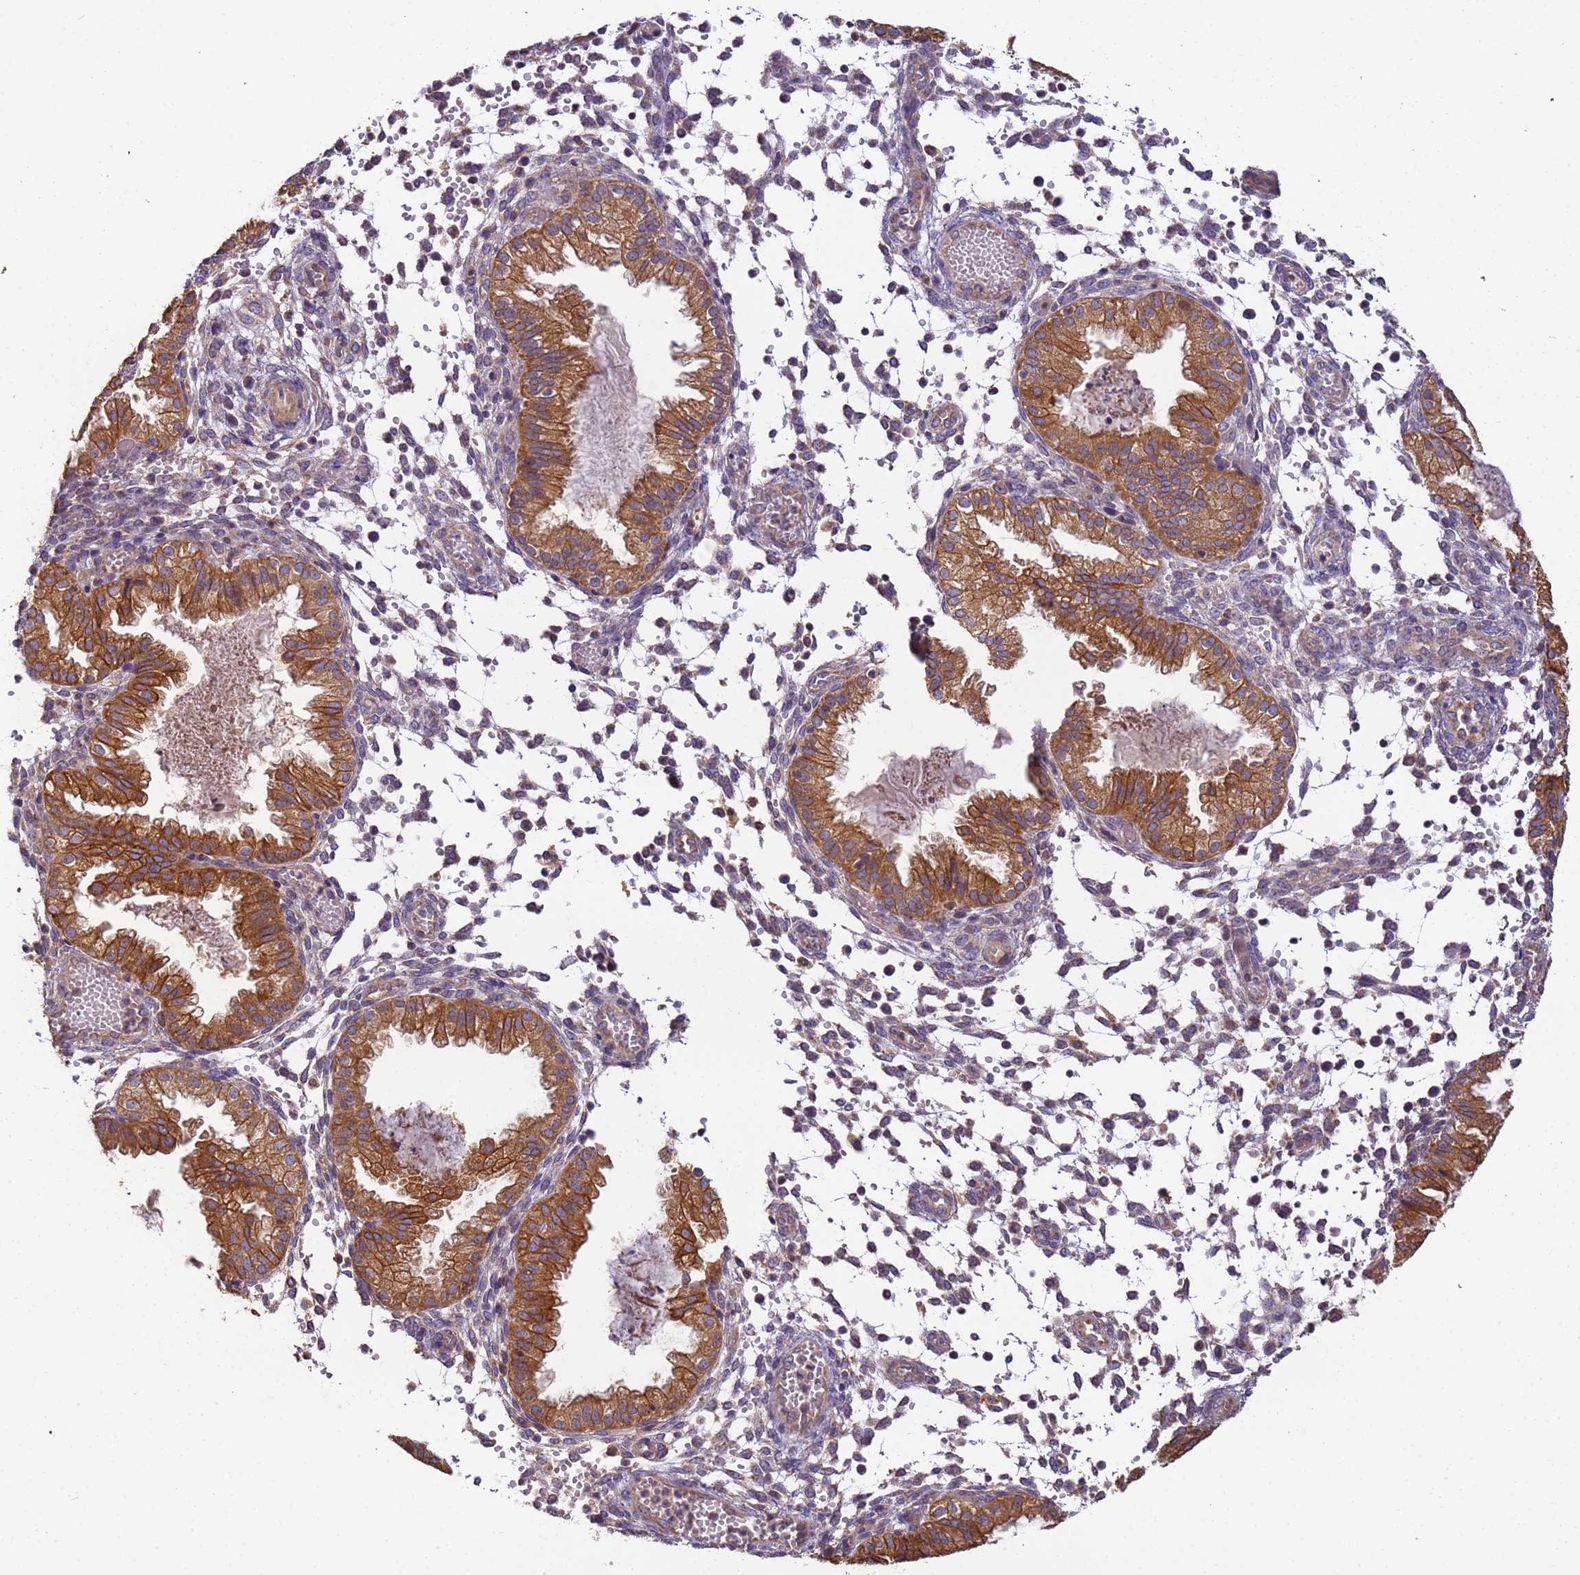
{"staining": {"intensity": "negative", "quantity": "none", "location": "none"}, "tissue": "endometrium", "cell_type": "Cells in endometrial stroma", "image_type": "normal", "snomed": [{"axis": "morphology", "description": "Normal tissue, NOS"}, {"axis": "topography", "description": "Endometrium"}], "caption": "Cells in endometrial stroma are negative for protein expression in normal human endometrium. (Stains: DAB IHC with hematoxylin counter stain, Microscopy: brightfield microscopy at high magnification).", "gene": "TIGAR", "patient": {"sex": "female", "age": 33}}